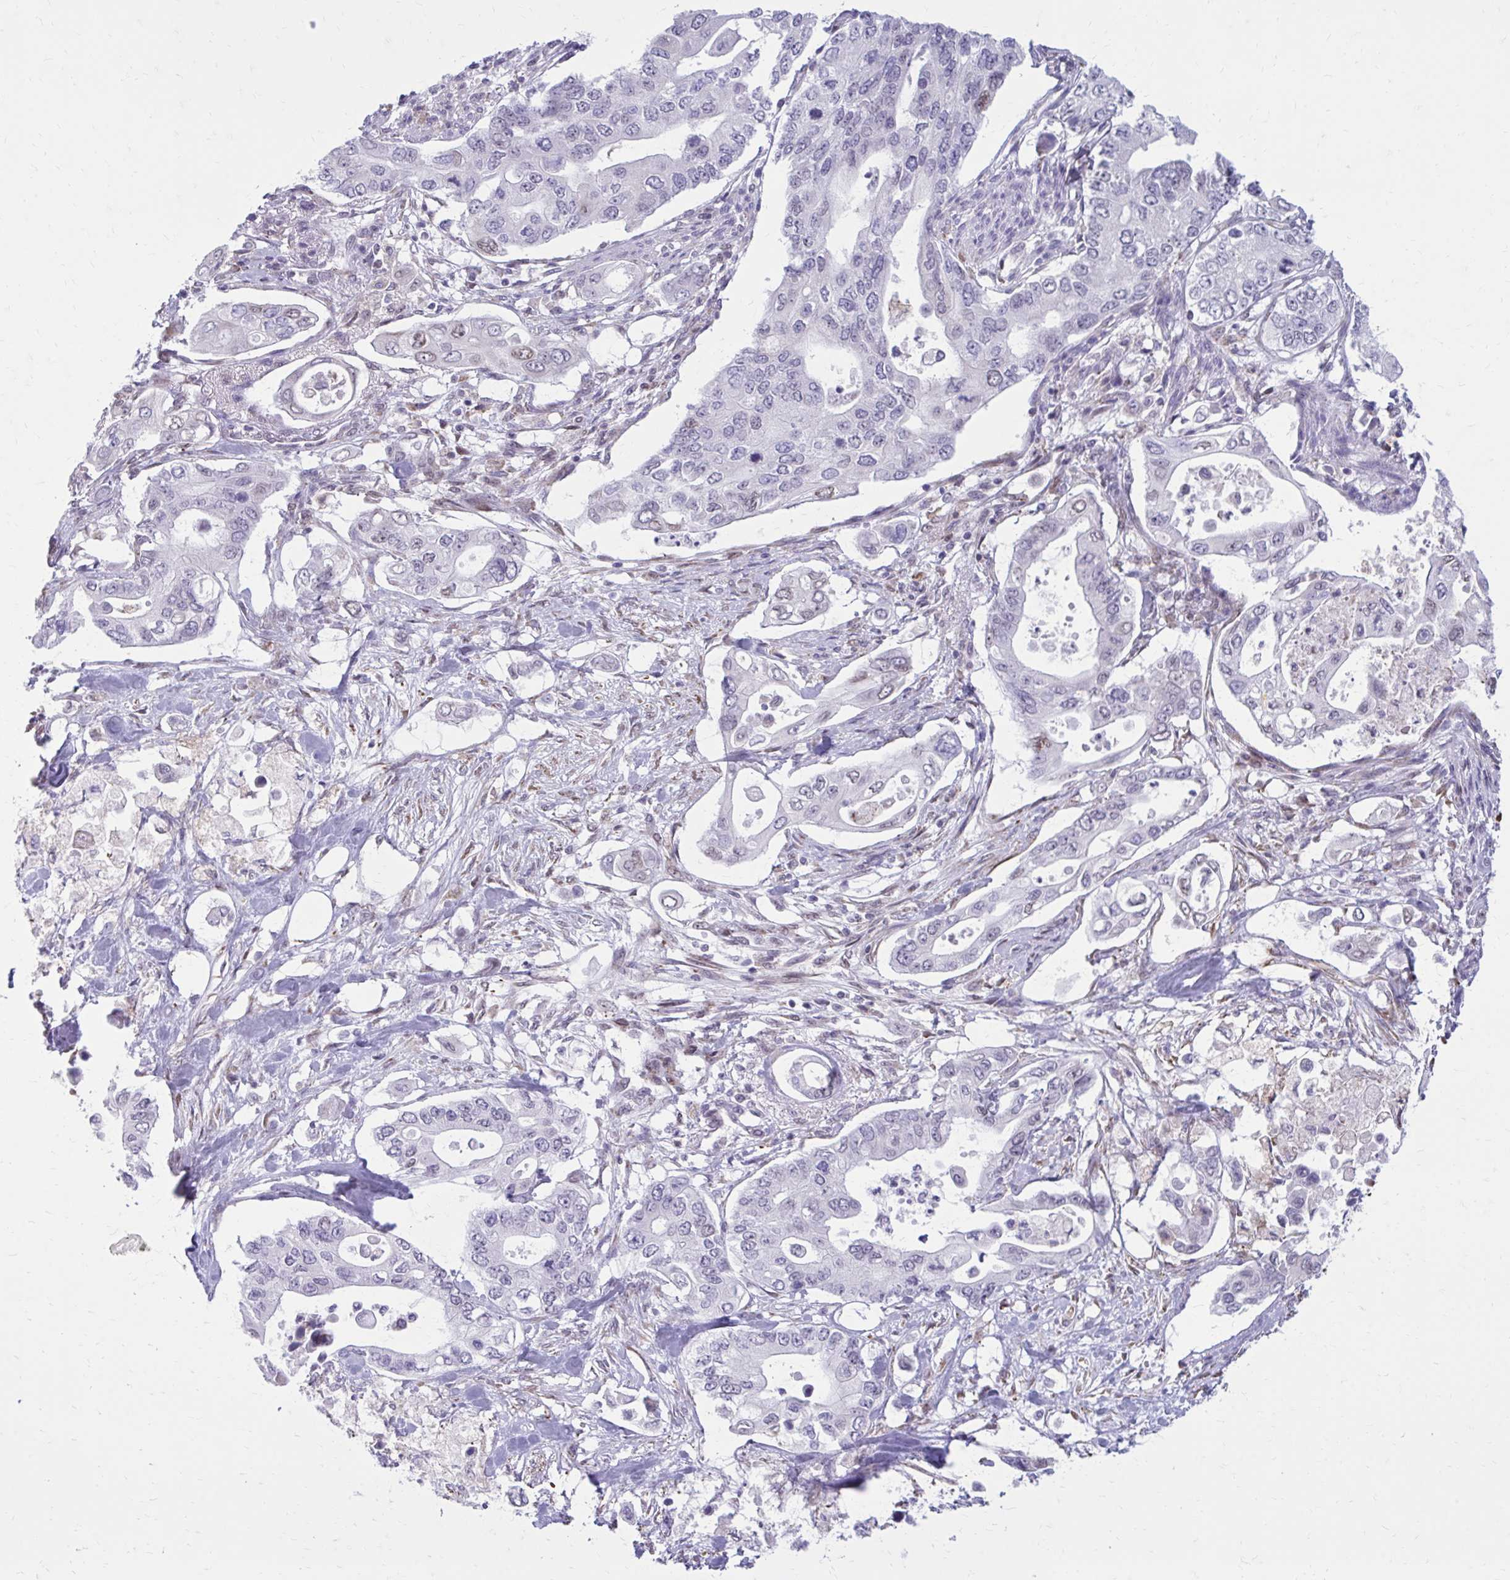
{"staining": {"intensity": "weak", "quantity": "<25%", "location": "nuclear"}, "tissue": "pancreatic cancer", "cell_type": "Tumor cells", "image_type": "cancer", "snomed": [{"axis": "morphology", "description": "Adenocarcinoma, NOS"}, {"axis": "topography", "description": "Pancreas"}], "caption": "Immunohistochemistry (IHC) micrograph of neoplastic tissue: human pancreatic cancer (adenocarcinoma) stained with DAB reveals no significant protein staining in tumor cells.", "gene": "PROSER1", "patient": {"sex": "female", "age": 63}}